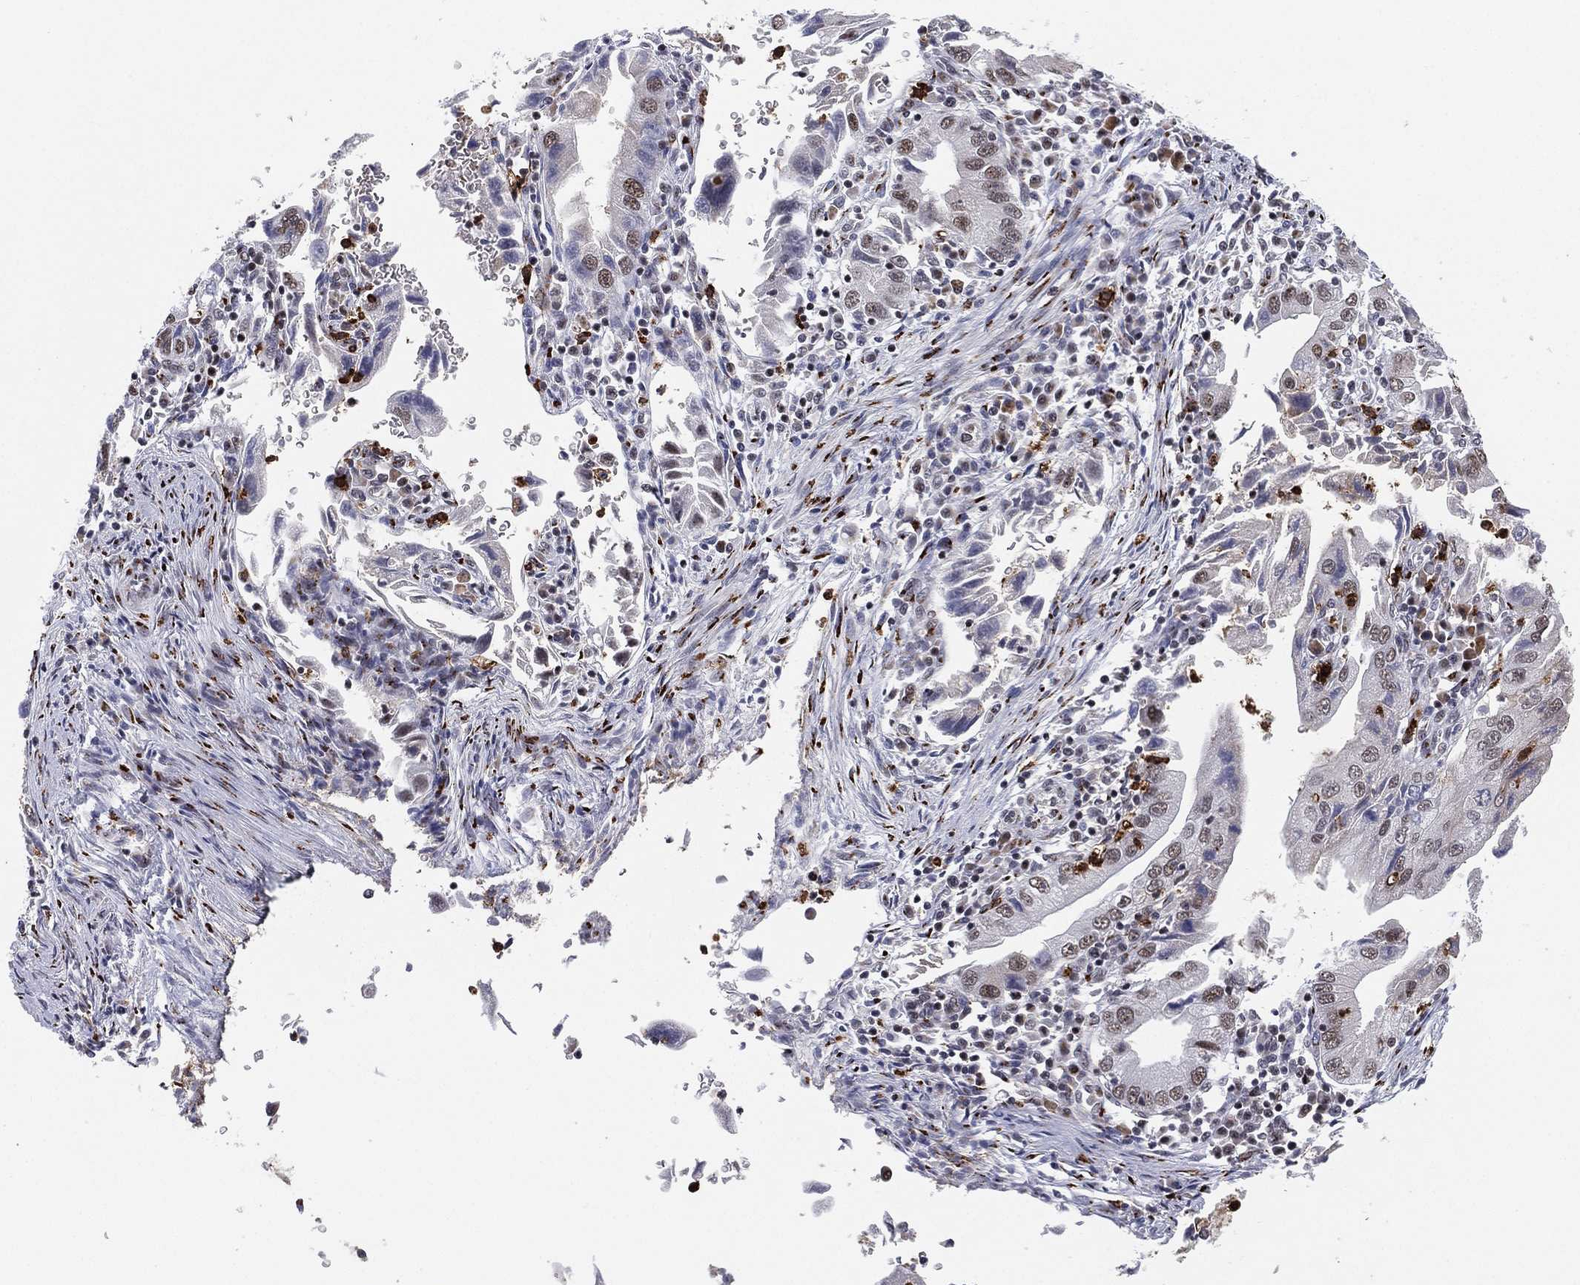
{"staining": {"intensity": "weak", "quantity": "<25%", "location": "nuclear"}, "tissue": "stomach cancer", "cell_type": "Tumor cells", "image_type": "cancer", "snomed": [{"axis": "morphology", "description": "Adenocarcinoma, NOS"}, {"axis": "topography", "description": "Stomach"}], "caption": "This is an IHC micrograph of human stomach cancer (adenocarcinoma). There is no positivity in tumor cells.", "gene": "CD177", "patient": {"sex": "male", "age": 76}}